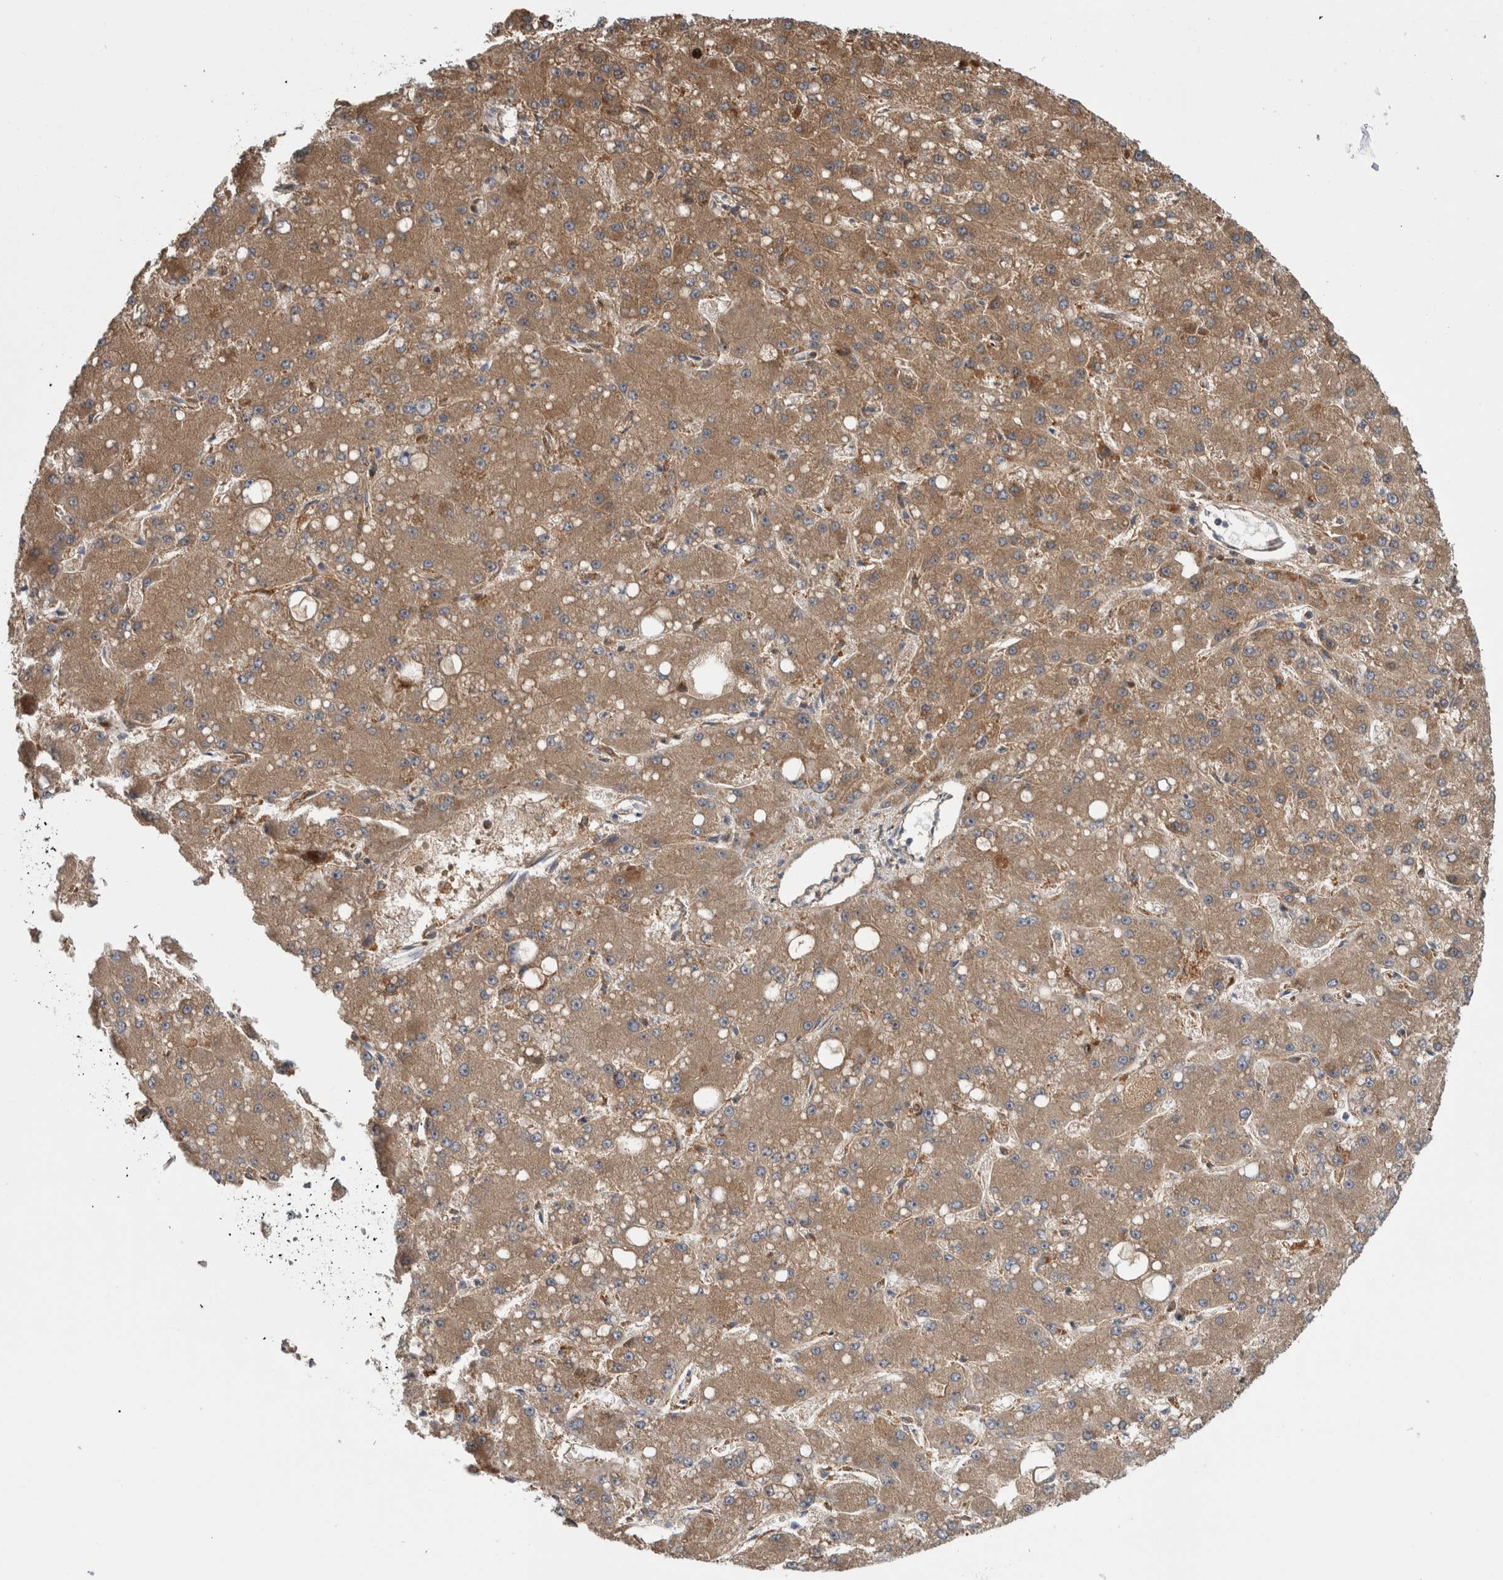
{"staining": {"intensity": "moderate", "quantity": ">75%", "location": "cytoplasmic/membranous"}, "tissue": "liver cancer", "cell_type": "Tumor cells", "image_type": "cancer", "snomed": [{"axis": "morphology", "description": "Carcinoma, Hepatocellular, NOS"}, {"axis": "topography", "description": "Liver"}], "caption": "A brown stain shows moderate cytoplasmic/membranous staining of a protein in human hepatocellular carcinoma (liver) tumor cells. (Stains: DAB (3,3'-diaminobenzidine) in brown, nuclei in blue, Microscopy: brightfield microscopy at high magnification).", "gene": "ADGRL3", "patient": {"sex": "male", "age": 67}}